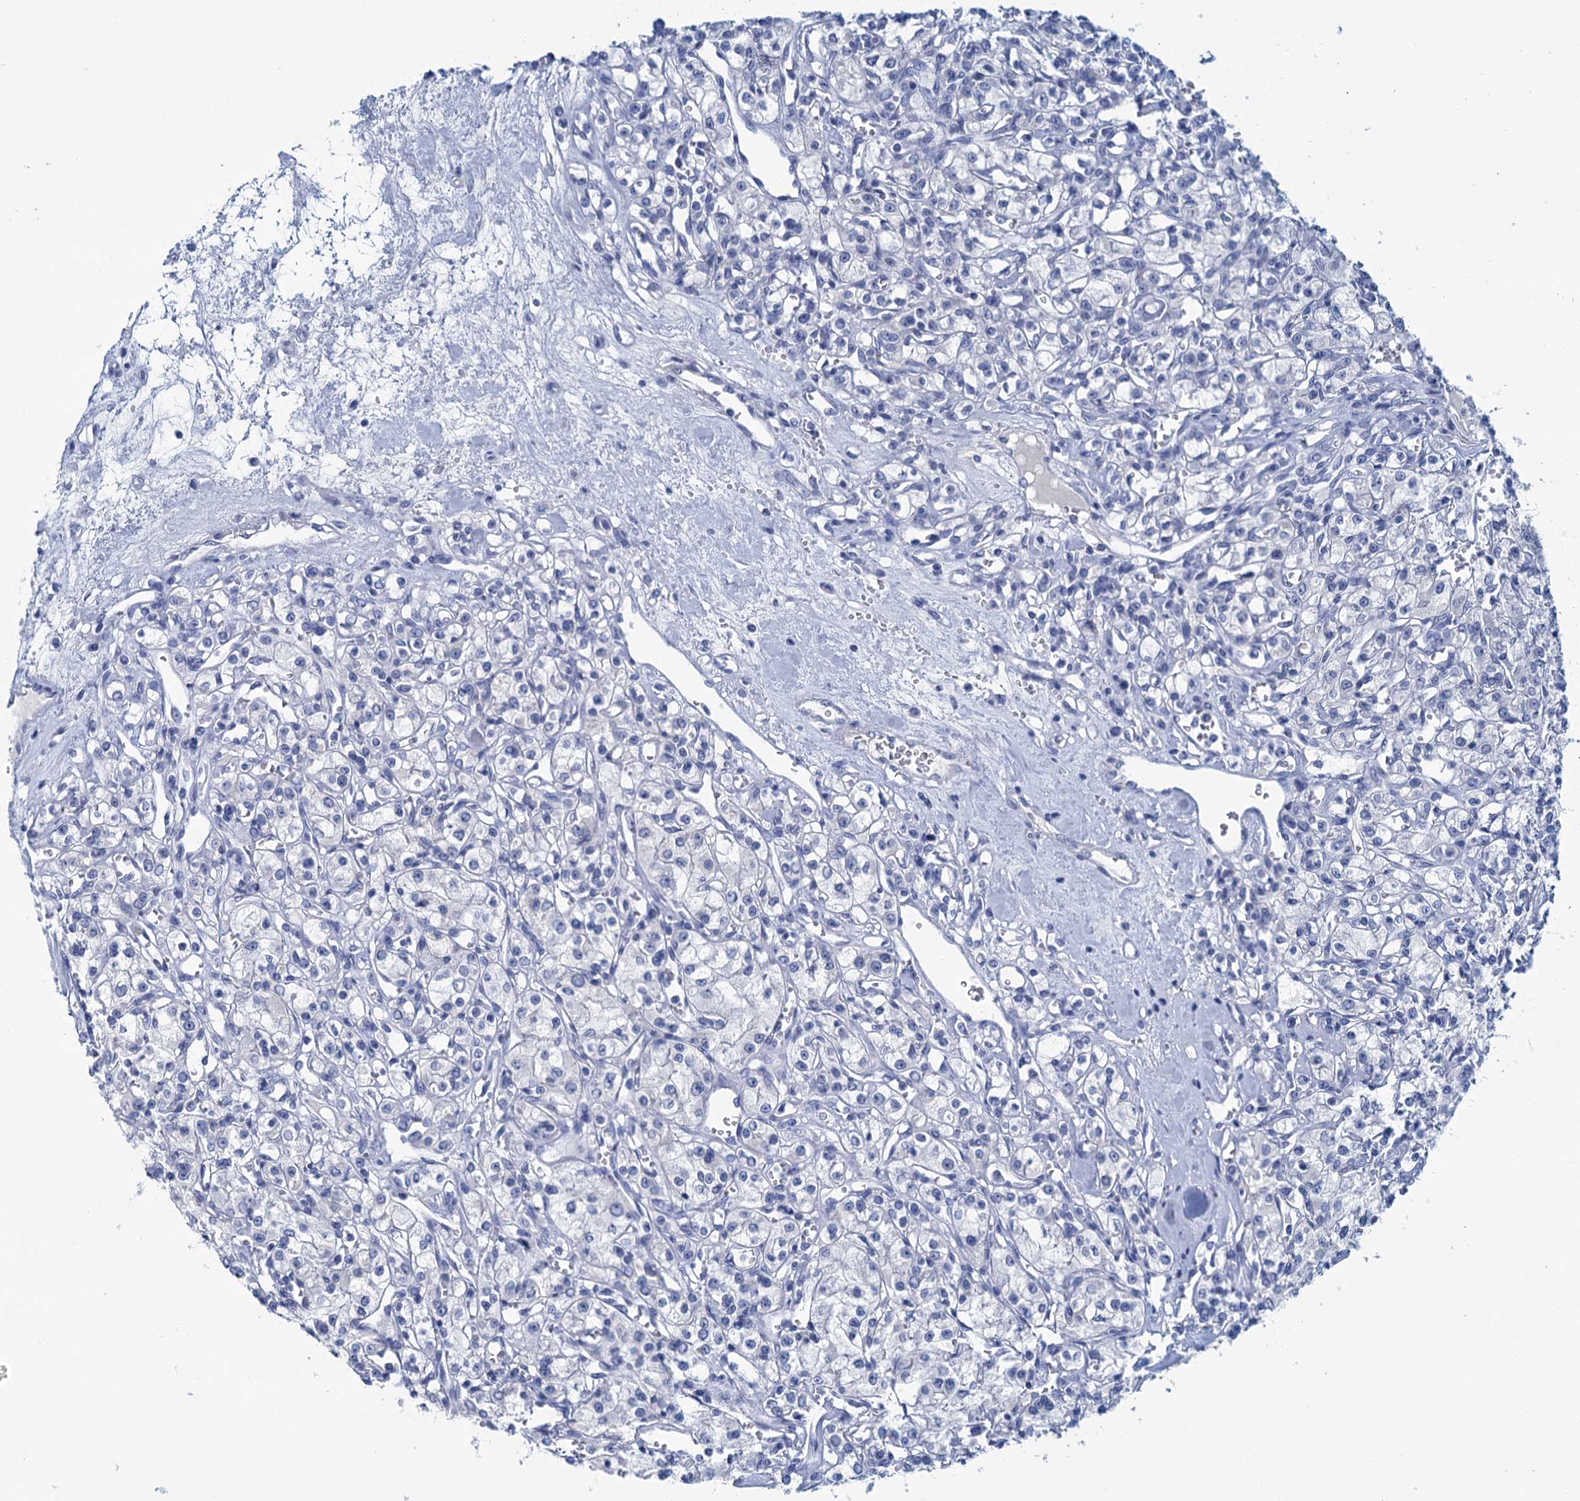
{"staining": {"intensity": "negative", "quantity": "none", "location": "none"}, "tissue": "renal cancer", "cell_type": "Tumor cells", "image_type": "cancer", "snomed": [{"axis": "morphology", "description": "Adenocarcinoma, NOS"}, {"axis": "topography", "description": "Kidney"}], "caption": "Tumor cells are negative for brown protein staining in renal cancer (adenocarcinoma).", "gene": "MYOZ3", "patient": {"sex": "female", "age": 59}}